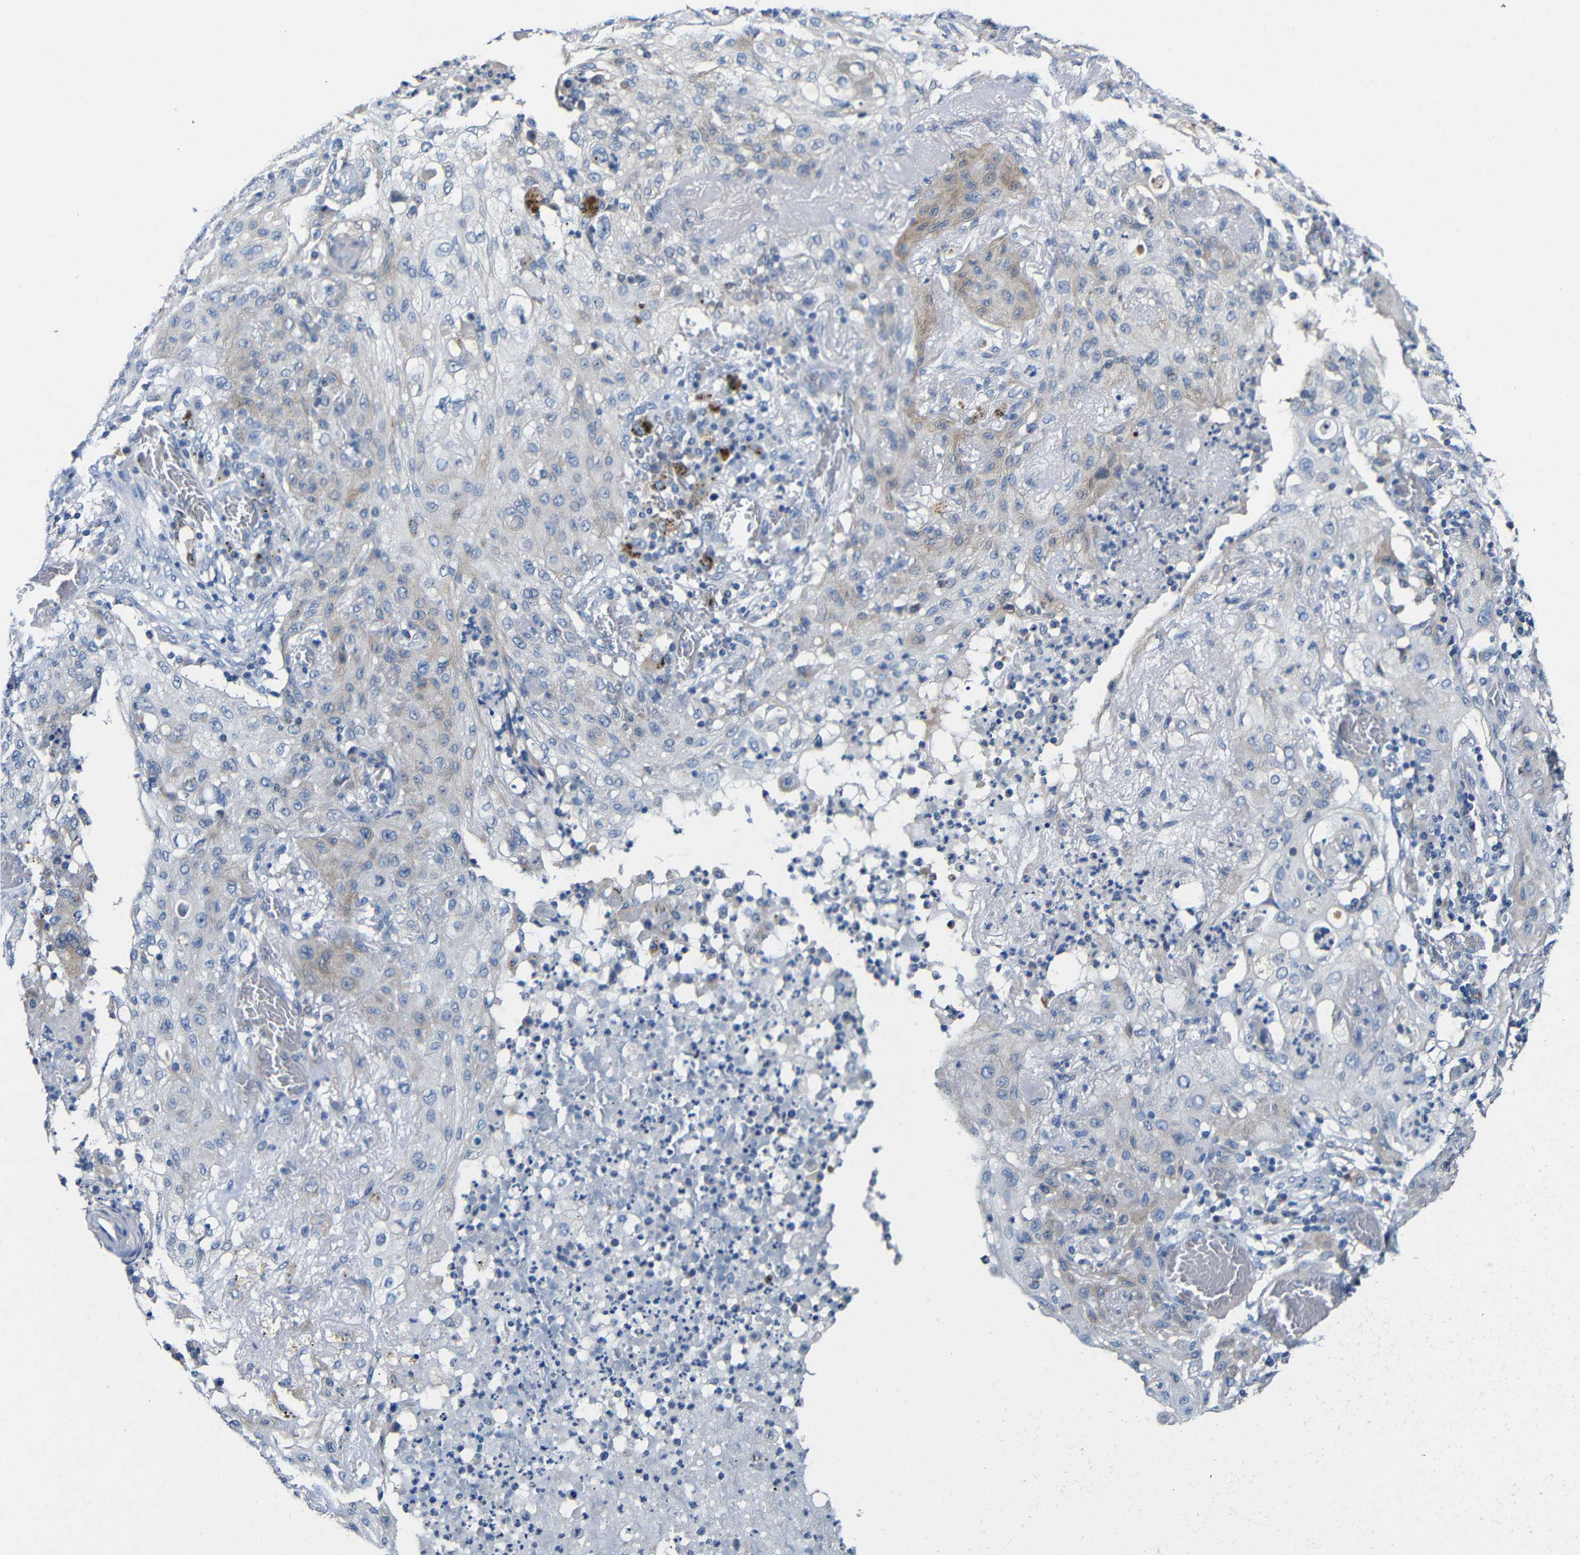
{"staining": {"intensity": "weak", "quantity": "<25%", "location": "cytoplasmic/membranous"}, "tissue": "lung cancer", "cell_type": "Tumor cells", "image_type": "cancer", "snomed": [{"axis": "morphology", "description": "Squamous cell carcinoma, NOS"}, {"axis": "topography", "description": "Lung"}], "caption": "A high-resolution micrograph shows immunohistochemistry staining of lung squamous cell carcinoma, which reveals no significant positivity in tumor cells.", "gene": "ACKR2", "patient": {"sex": "female", "age": 47}}